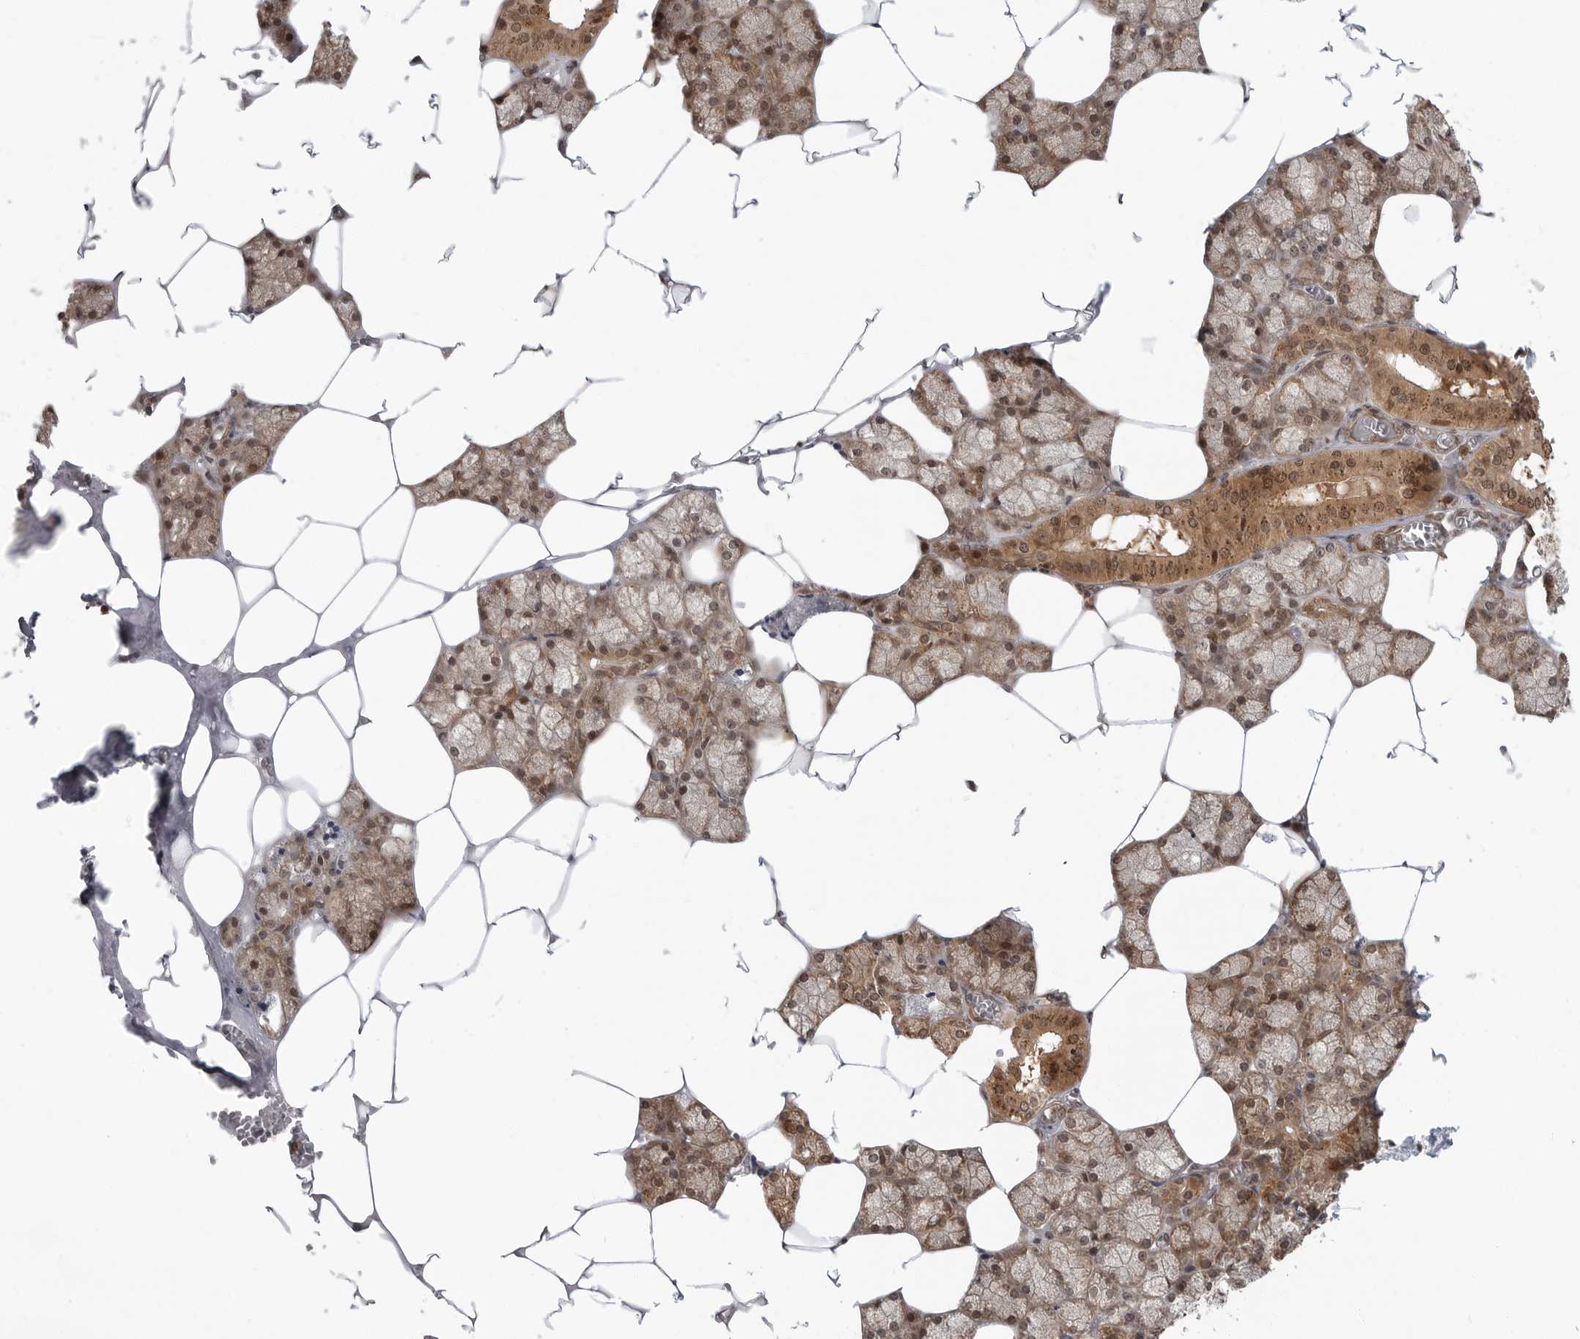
{"staining": {"intensity": "moderate", "quantity": ">75%", "location": "cytoplasmic/membranous,nuclear"}, "tissue": "salivary gland", "cell_type": "Glandular cells", "image_type": "normal", "snomed": [{"axis": "morphology", "description": "Normal tissue, NOS"}, {"axis": "topography", "description": "Salivary gland"}], "caption": "Moderate cytoplasmic/membranous,nuclear protein expression is appreciated in approximately >75% of glandular cells in salivary gland. (DAB (3,3'-diaminobenzidine) IHC, brown staining for protein, blue staining for nuclei).", "gene": "SZRD1", "patient": {"sex": "male", "age": 62}}